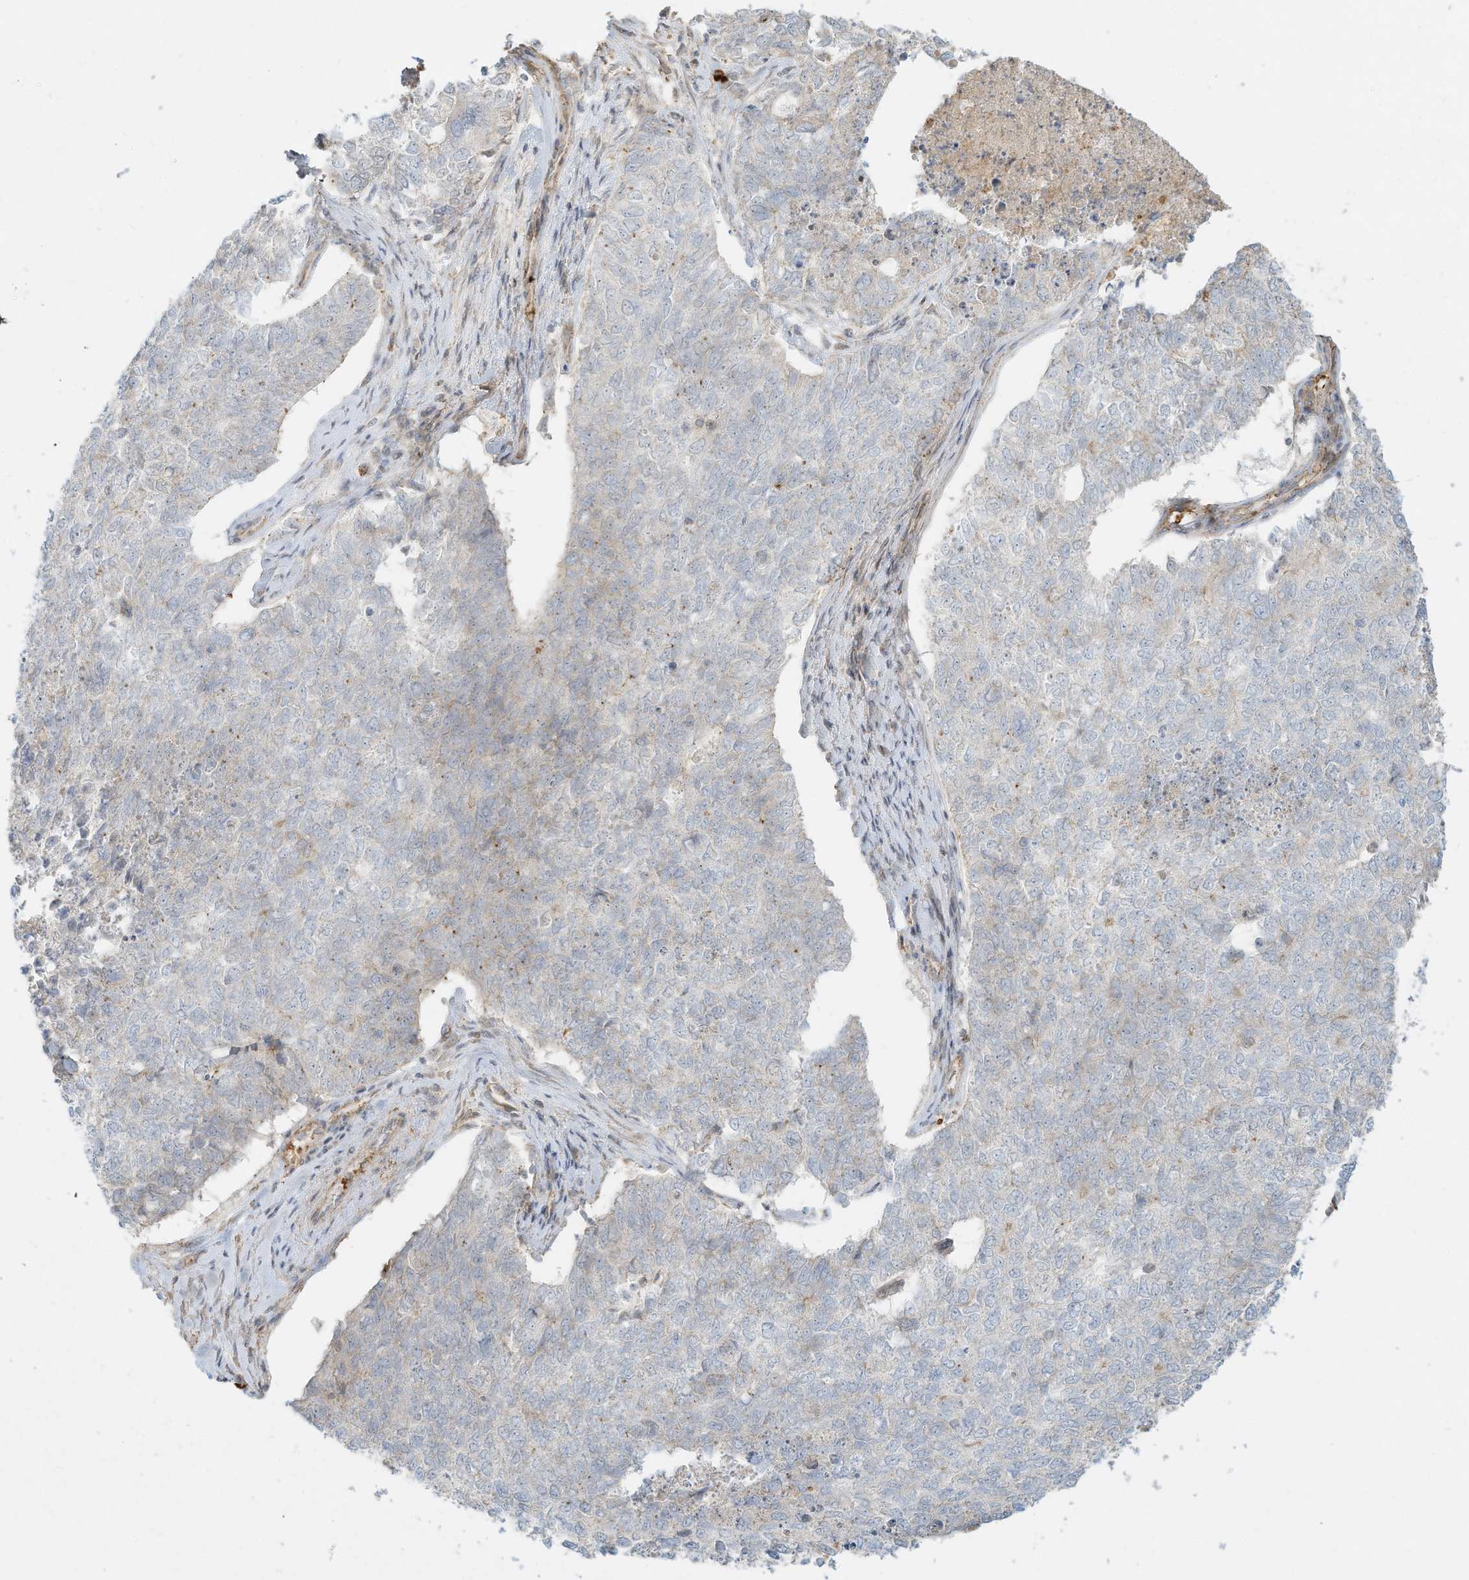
{"staining": {"intensity": "negative", "quantity": "none", "location": "none"}, "tissue": "cervical cancer", "cell_type": "Tumor cells", "image_type": "cancer", "snomed": [{"axis": "morphology", "description": "Squamous cell carcinoma, NOS"}, {"axis": "topography", "description": "Cervix"}], "caption": "This is an IHC photomicrograph of cervical cancer. There is no positivity in tumor cells.", "gene": "OFD1", "patient": {"sex": "female", "age": 63}}